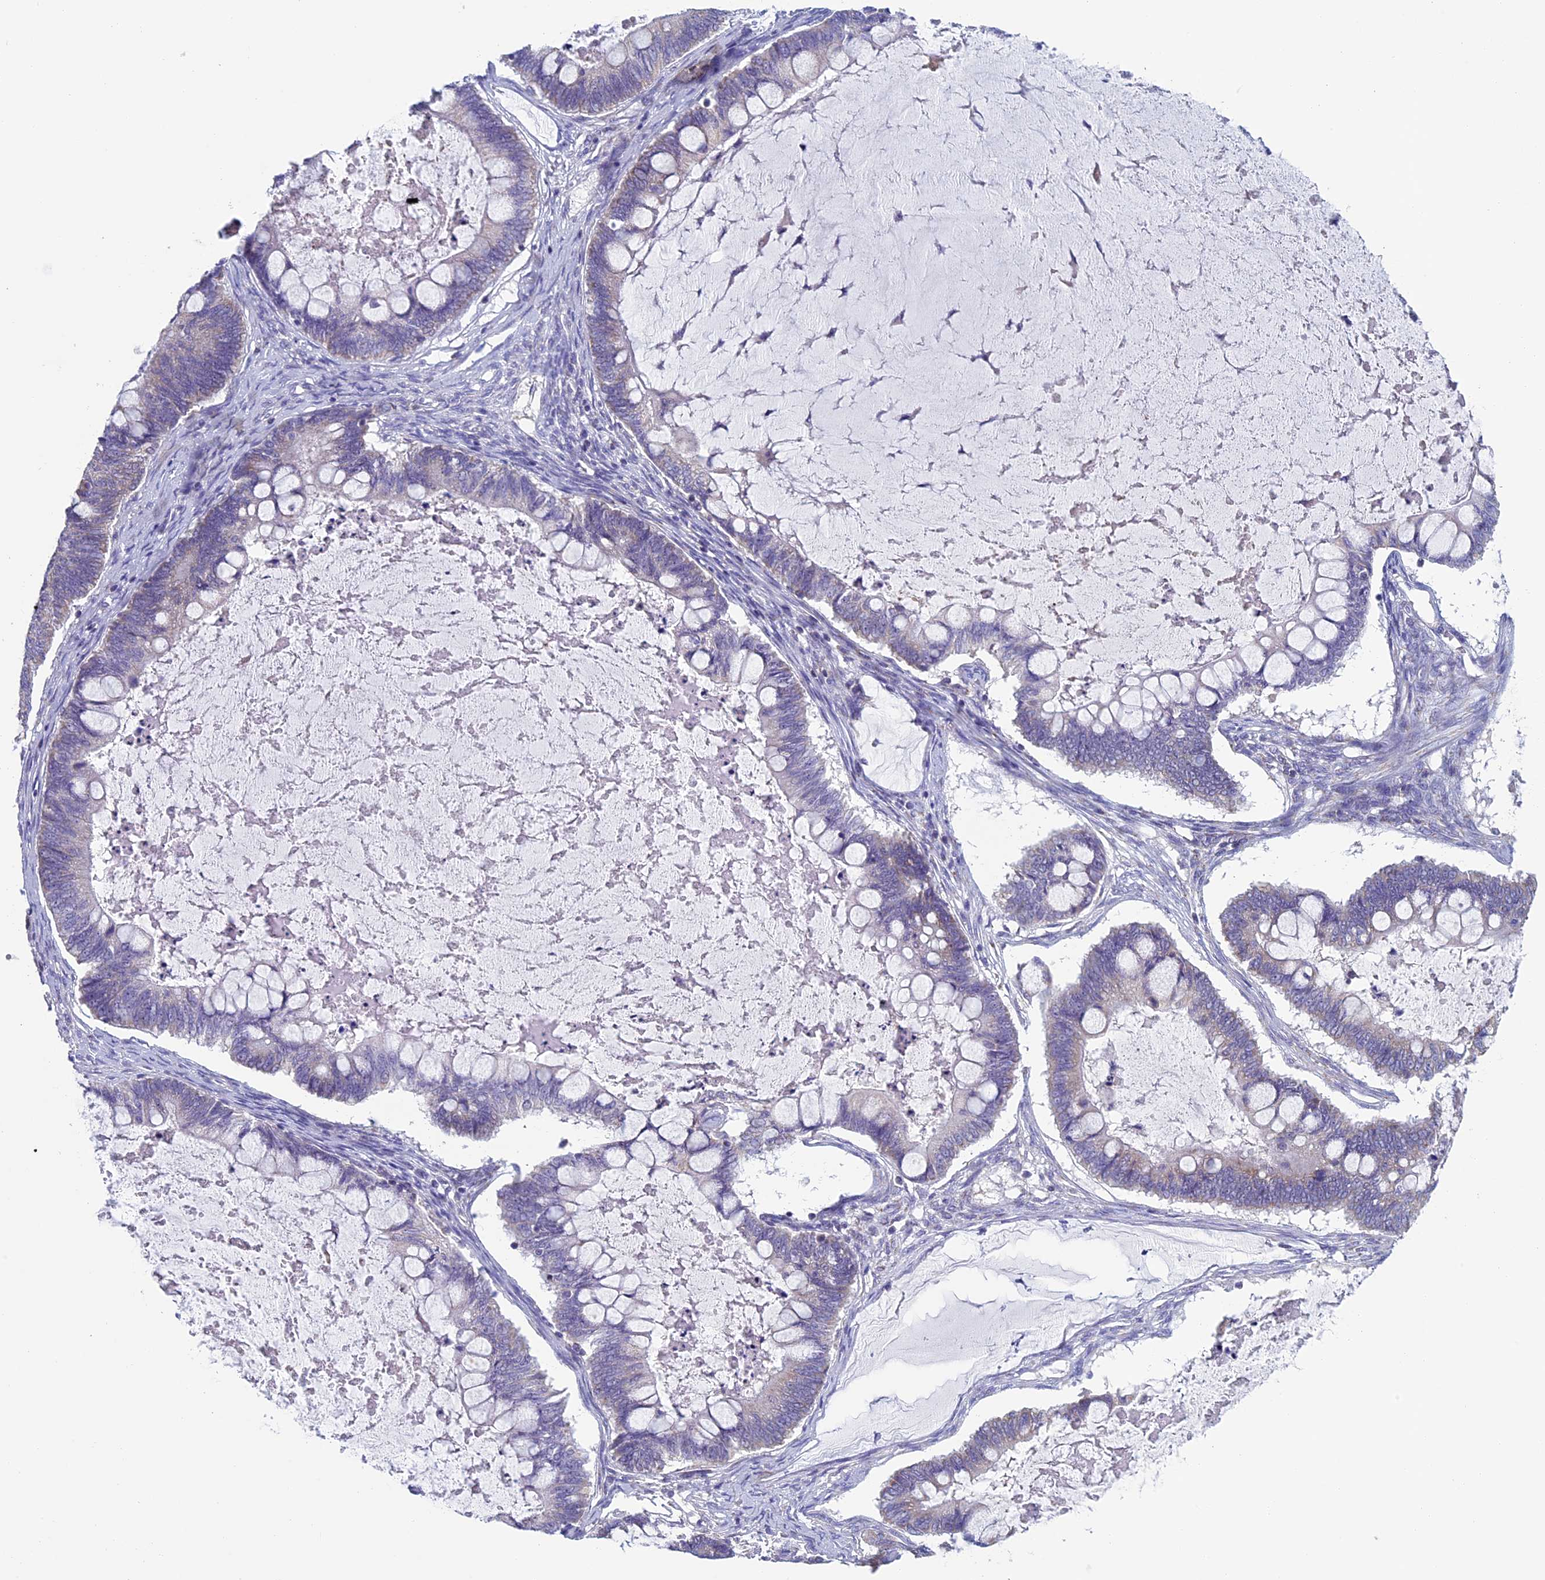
{"staining": {"intensity": "negative", "quantity": "none", "location": "none"}, "tissue": "ovarian cancer", "cell_type": "Tumor cells", "image_type": "cancer", "snomed": [{"axis": "morphology", "description": "Cystadenocarcinoma, mucinous, NOS"}, {"axis": "topography", "description": "Ovary"}], "caption": "Immunohistochemistry (IHC) of mucinous cystadenocarcinoma (ovarian) shows no positivity in tumor cells.", "gene": "MFSD12", "patient": {"sex": "female", "age": 61}}